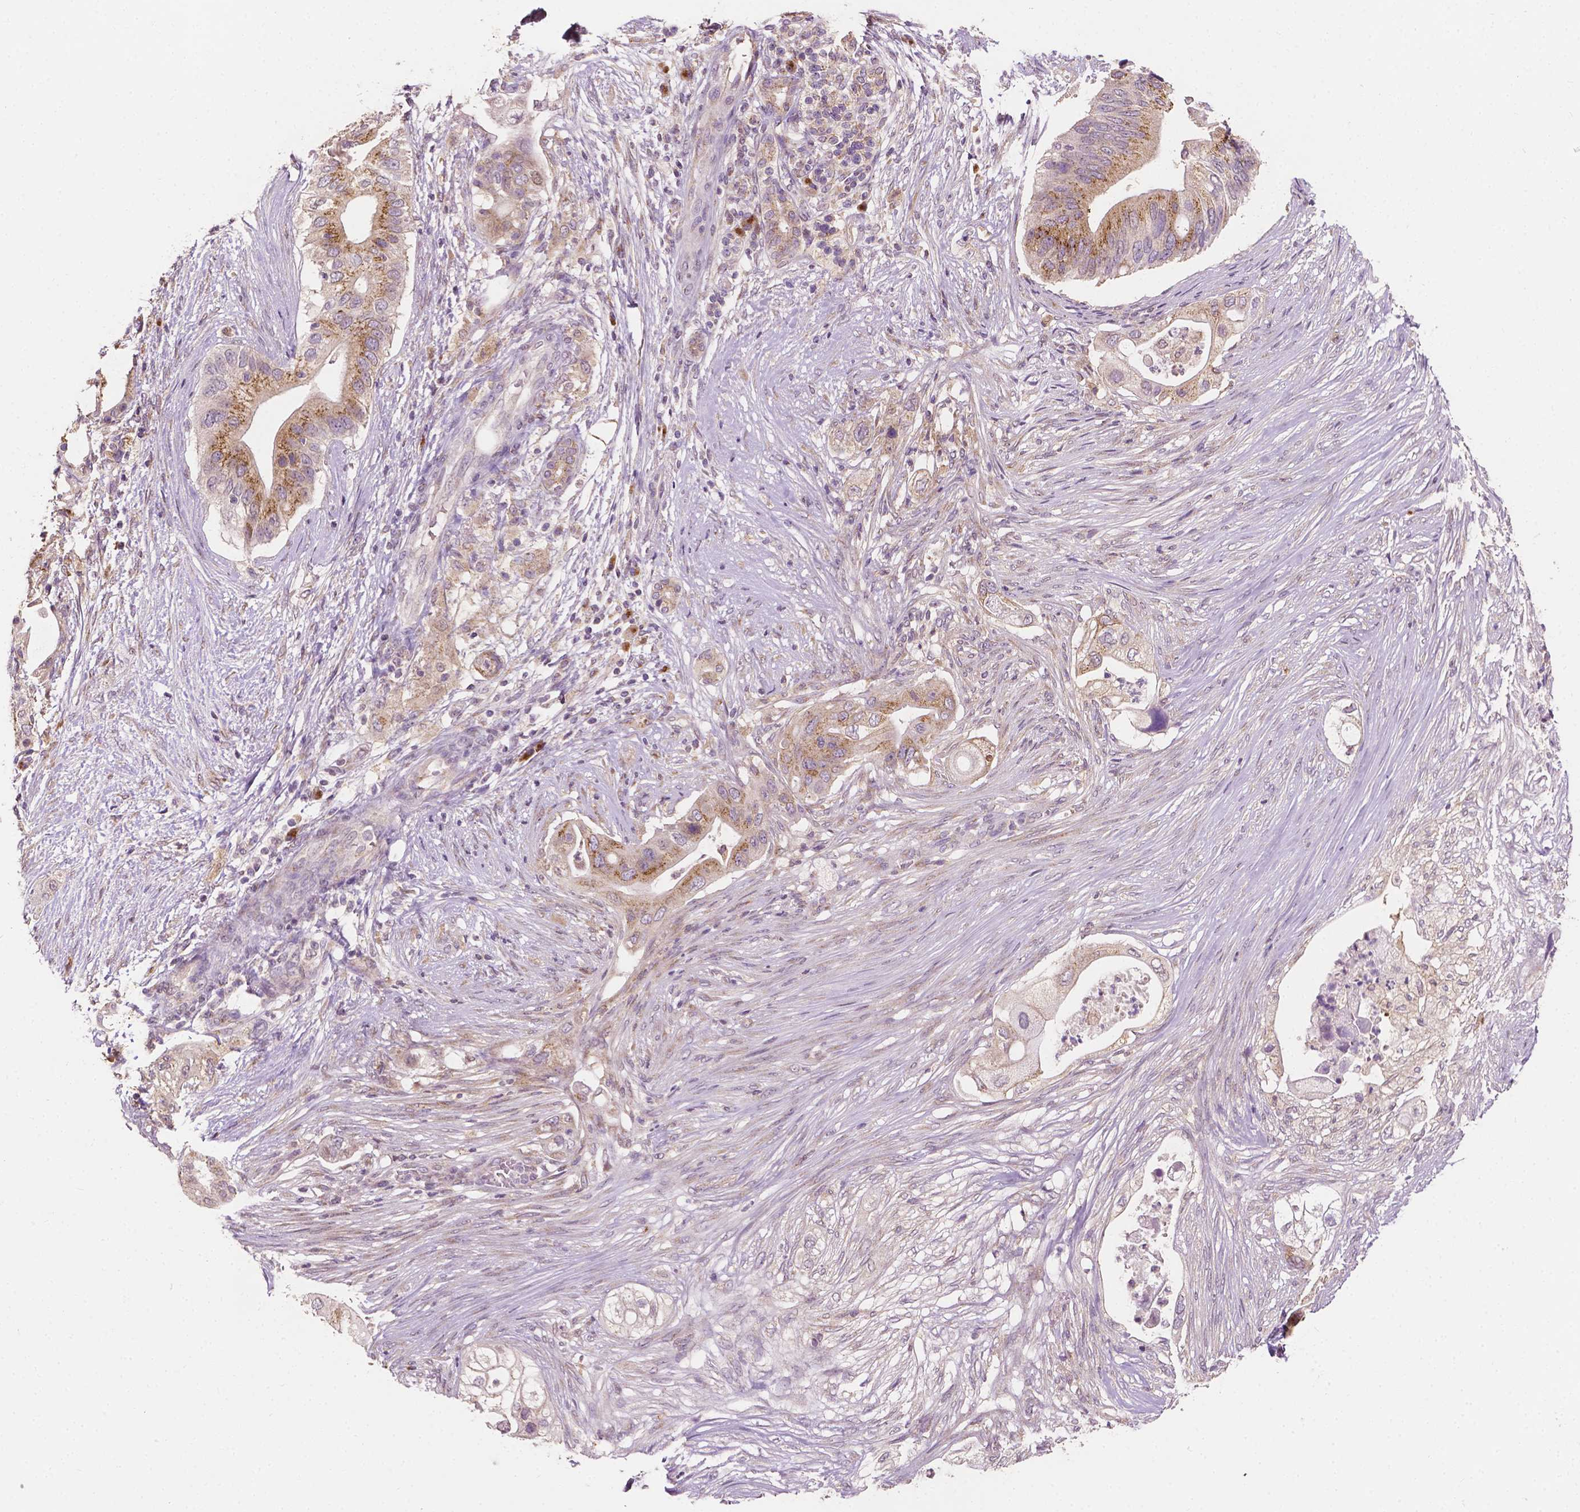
{"staining": {"intensity": "moderate", "quantity": "25%-75%", "location": "cytoplasmic/membranous"}, "tissue": "pancreatic cancer", "cell_type": "Tumor cells", "image_type": "cancer", "snomed": [{"axis": "morphology", "description": "Adenocarcinoma, NOS"}, {"axis": "topography", "description": "Pancreas"}], "caption": "IHC image of human pancreatic cancer (adenocarcinoma) stained for a protein (brown), which displays medium levels of moderate cytoplasmic/membranous staining in approximately 25%-75% of tumor cells.", "gene": "EBAG9", "patient": {"sex": "female", "age": 72}}